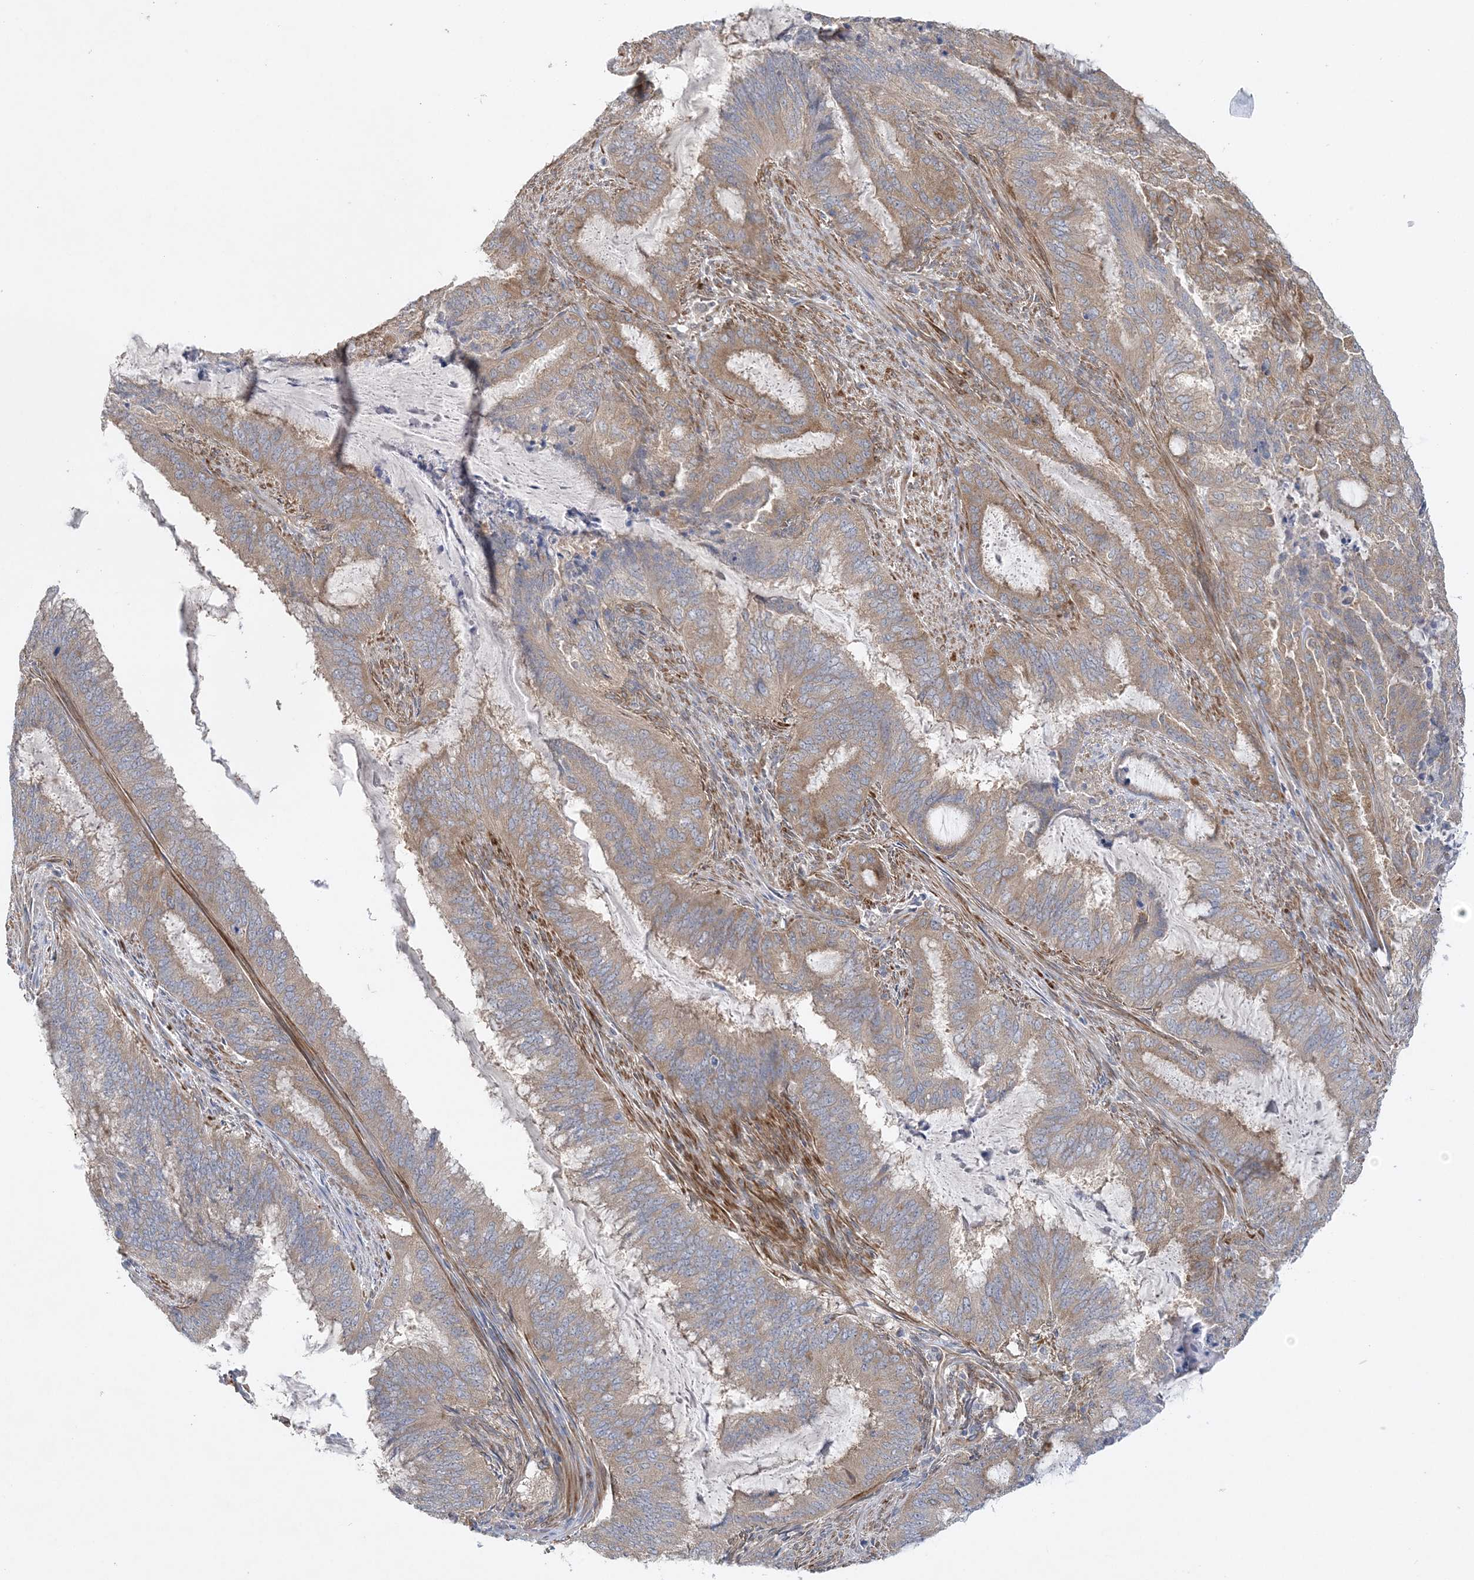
{"staining": {"intensity": "moderate", "quantity": "25%-75%", "location": "cytoplasmic/membranous"}, "tissue": "endometrial cancer", "cell_type": "Tumor cells", "image_type": "cancer", "snomed": [{"axis": "morphology", "description": "Adenocarcinoma, NOS"}, {"axis": "topography", "description": "Endometrium"}], "caption": "The photomicrograph reveals a brown stain indicating the presence of a protein in the cytoplasmic/membranous of tumor cells in endometrial cancer (adenocarcinoma).", "gene": "MAP4K5", "patient": {"sex": "female", "age": 51}}